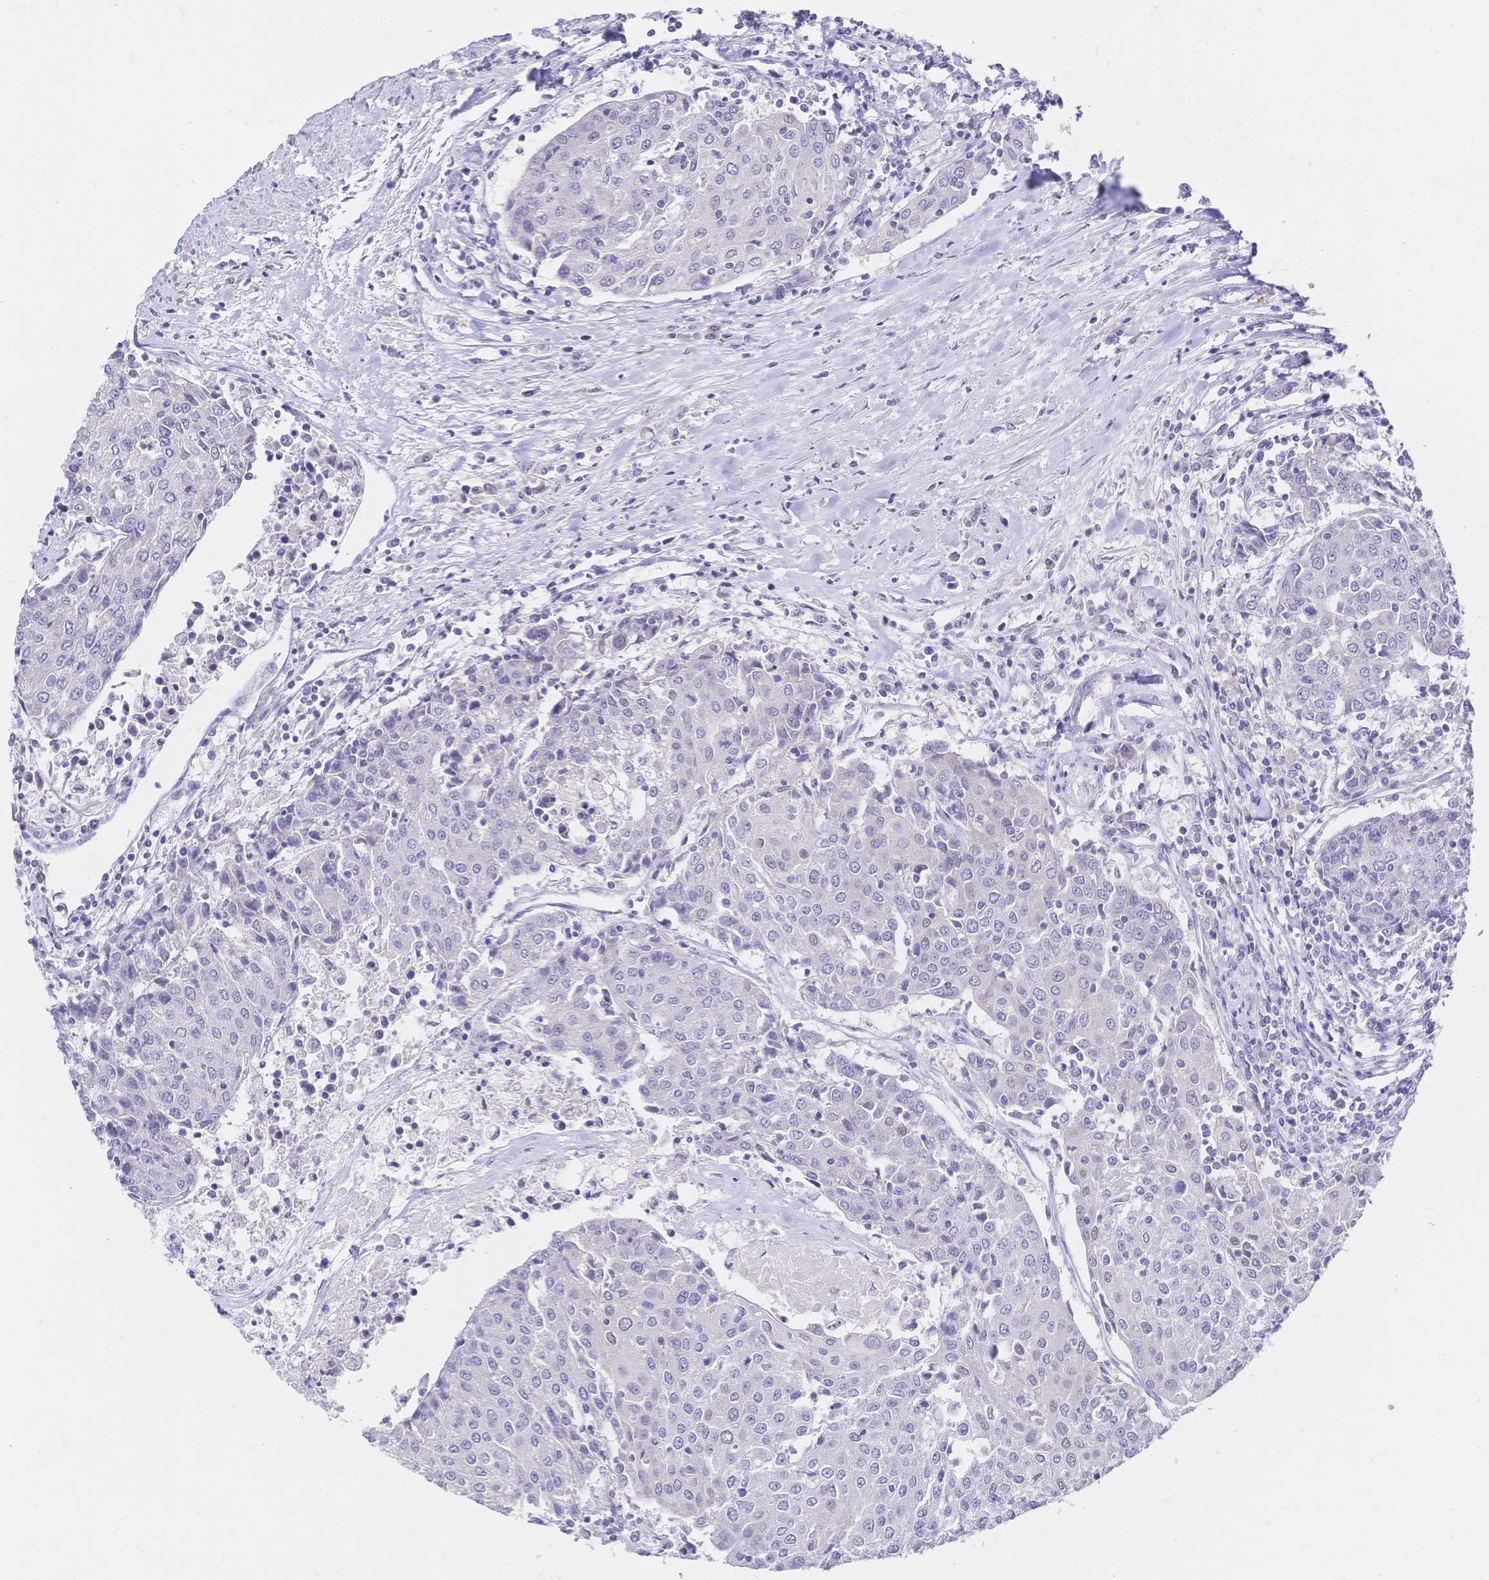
{"staining": {"intensity": "negative", "quantity": "none", "location": "none"}, "tissue": "urothelial cancer", "cell_type": "Tumor cells", "image_type": "cancer", "snomed": [{"axis": "morphology", "description": "Urothelial carcinoma, High grade"}, {"axis": "topography", "description": "Urinary bladder"}], "caption": "Urothelial cancer was stained to show a protein in brown. There is no significant staining in tumor cells.", "gene": "CLEC18B", "patient": {"sex": "female", "age": 85}}